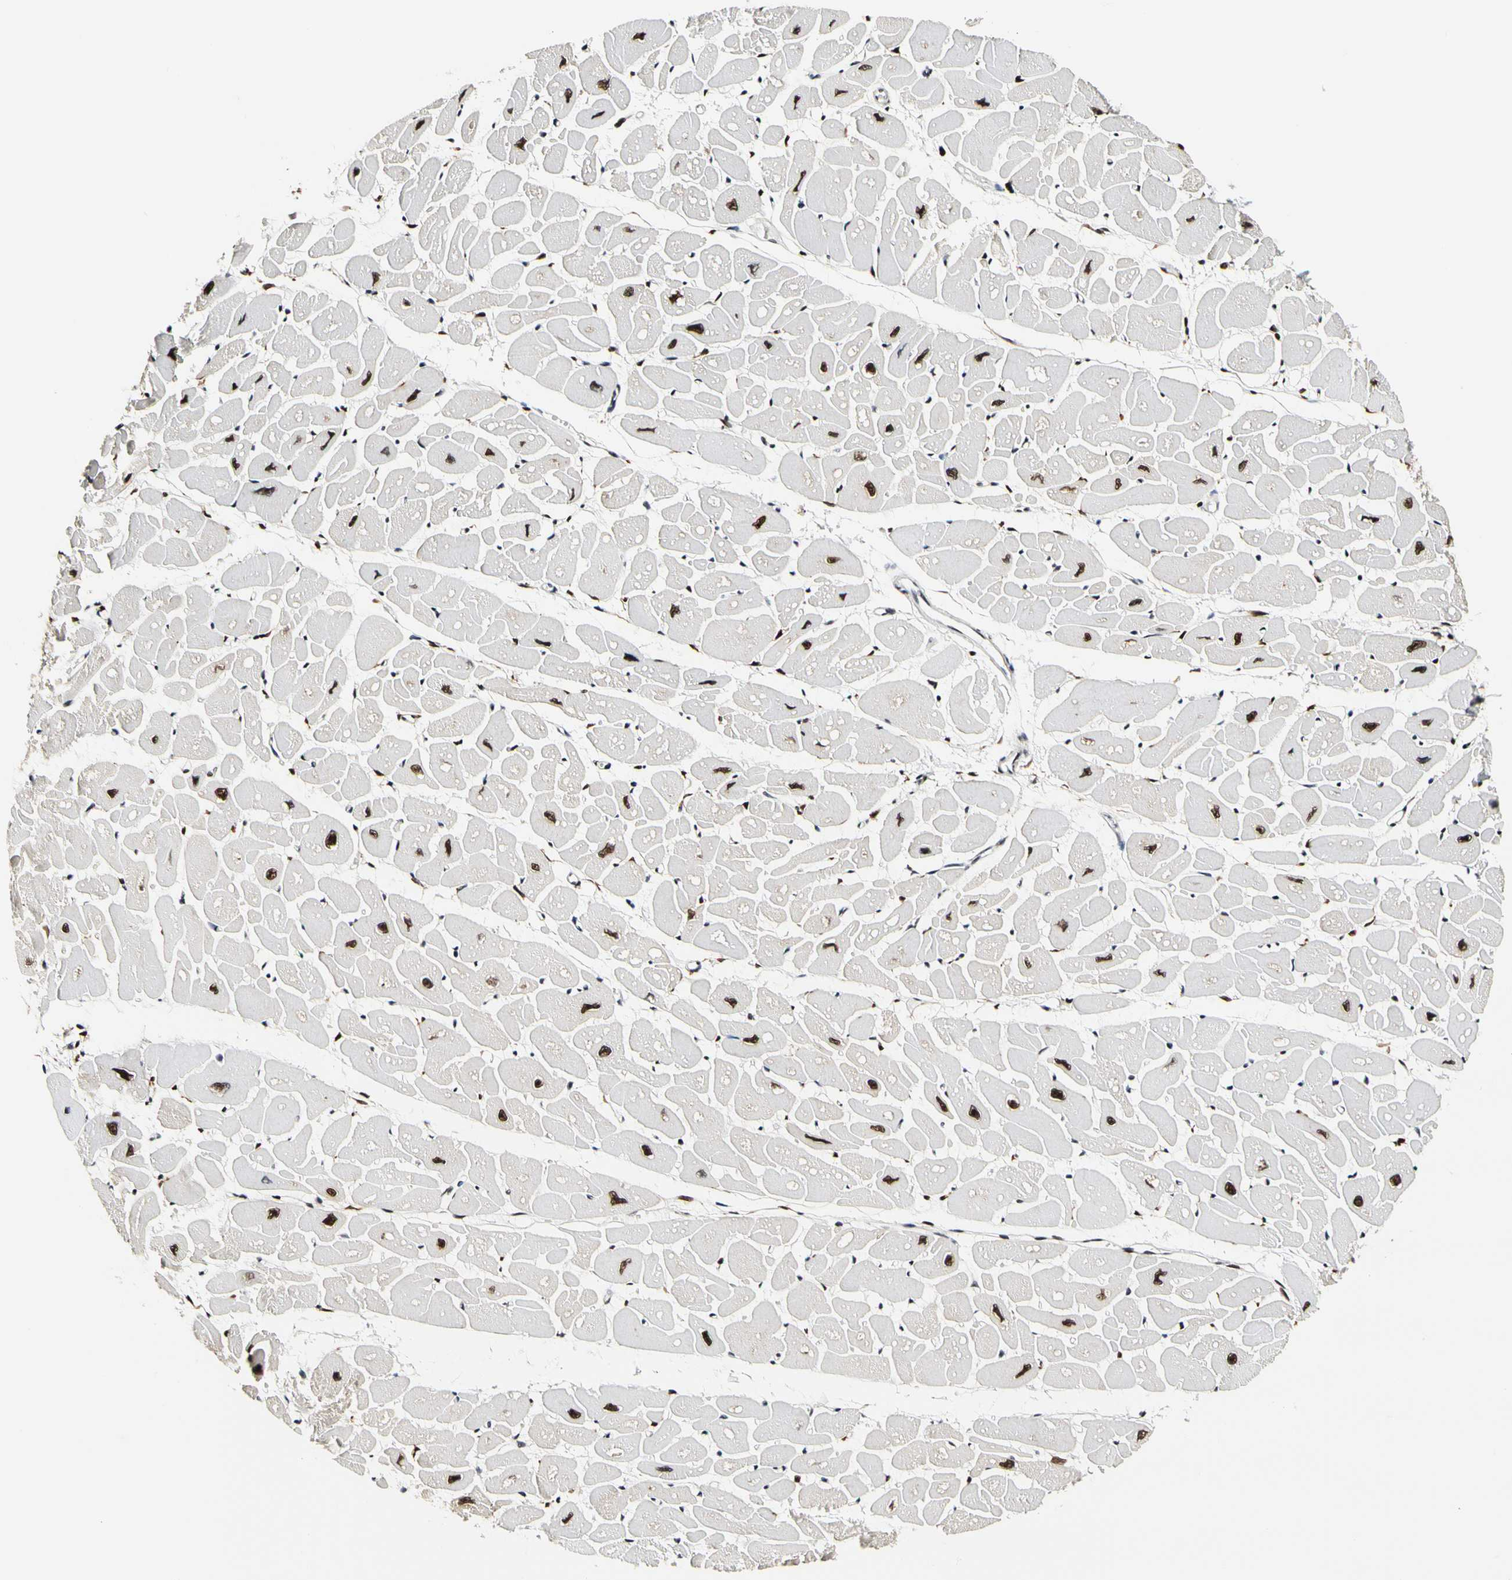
{"staining": {"intensity": "moderate", "quantity": ">75%", "location": "nuclear"}, "tissue": "heart muscle", "cell_type": "Cardiomyocytes", "image_type": "normal", "snomed": [{"axis": "morphology", "description": "Normal tissue, NOS"}, {"axis": "topography", "description": "Heart"}], "caption": "A brown stain shows moderate nuclear staining of a protein in cardiomyocytes of unremarkable heart muscle.", "gene": "NFIA", "patient": {"sex": "female", "age": 54}}